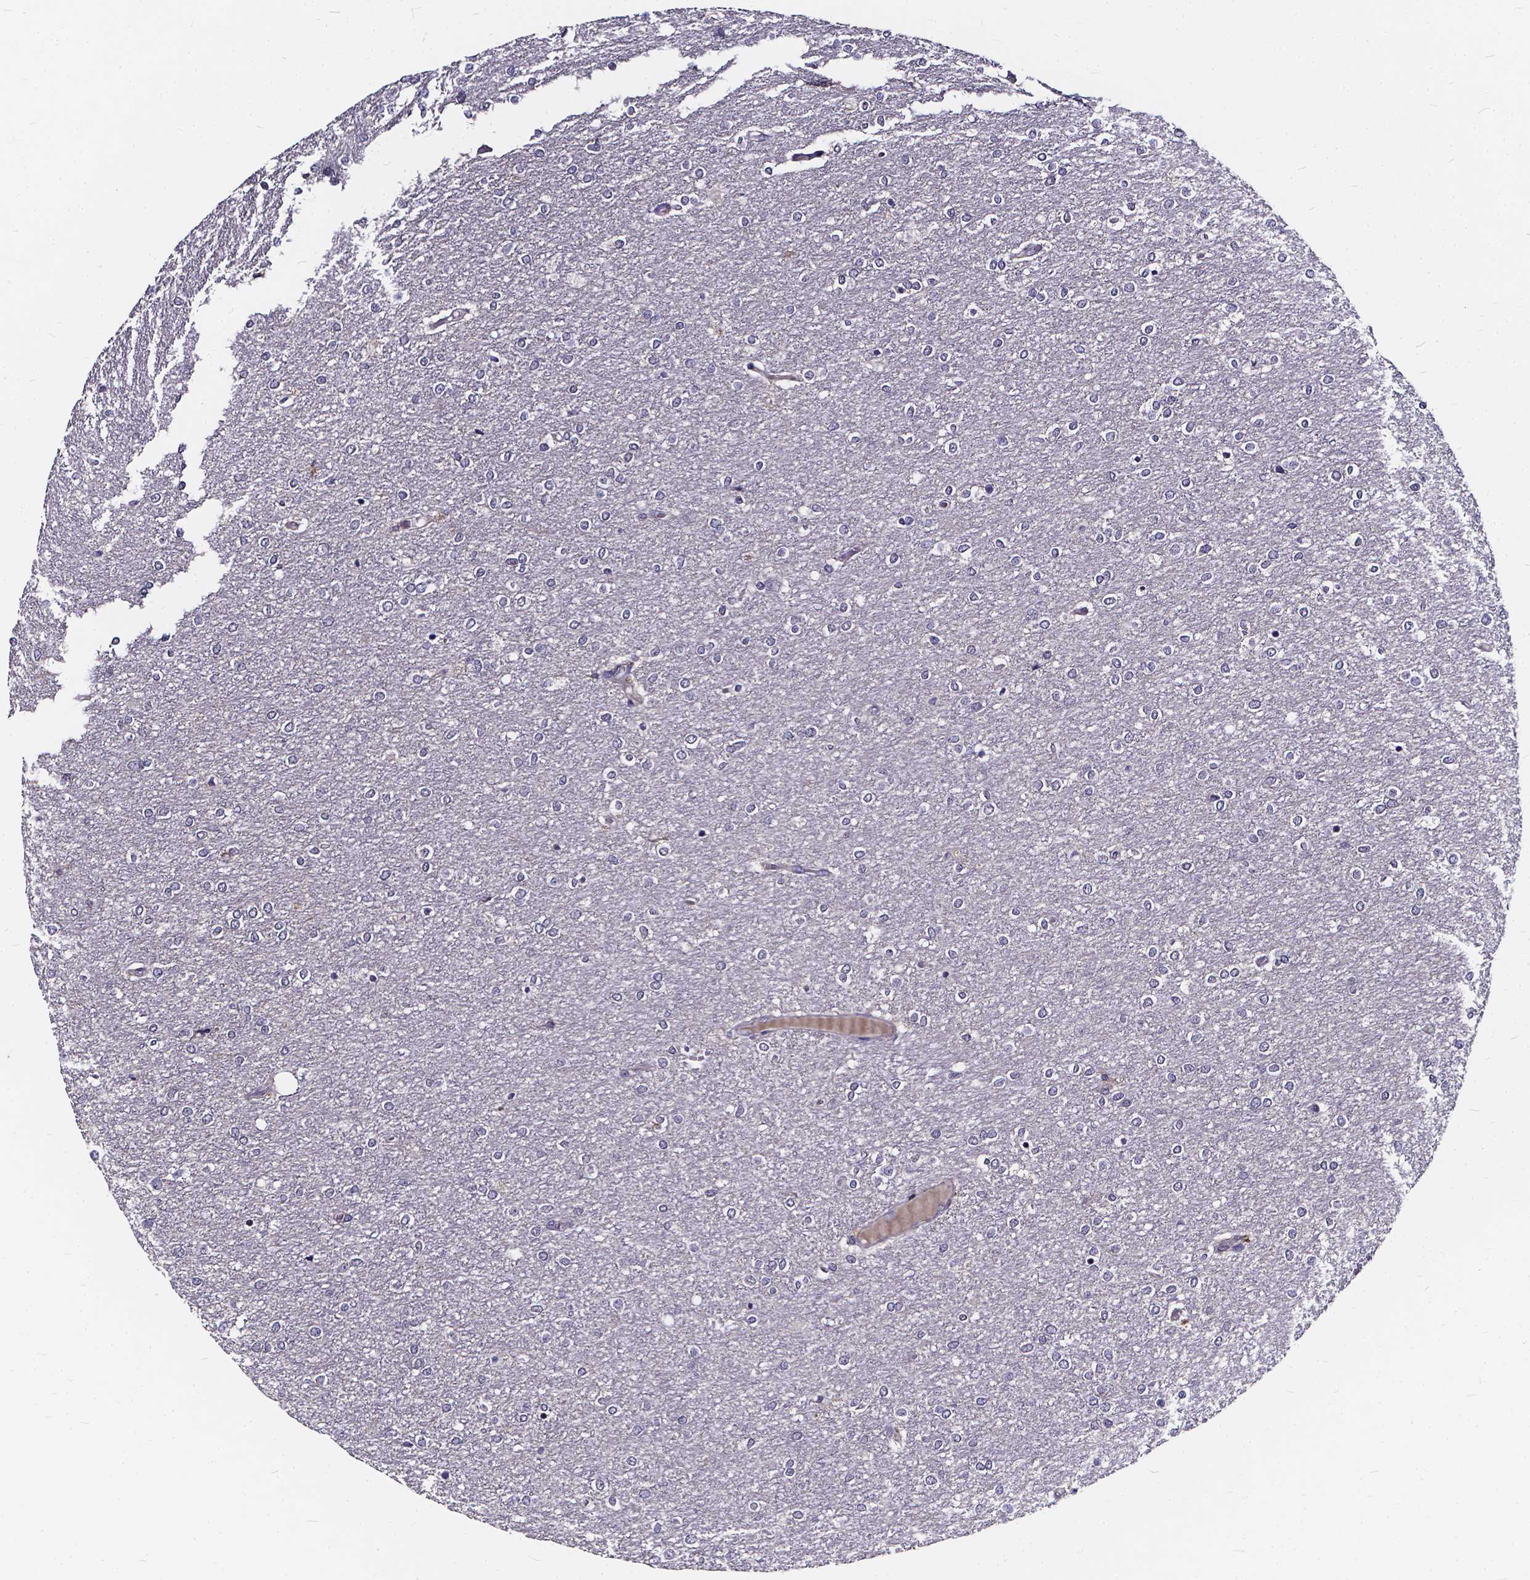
{"staining": {"intensity": "negative", "quantity": "none", "location": "none"}, "tissue": "glioma", "cell_type": "Tumor cells", "image_type": "cancer", "snomed": [{"axis": "morphology", "description": "Glioma, malignant, High grade"}, {"axis": "topography", "description": "Brain"}], "caption": "Tumor cells show no significant expression in glioma.", "gene": "SOWAHA", "patient": {"sex": "female", "age": 61}}